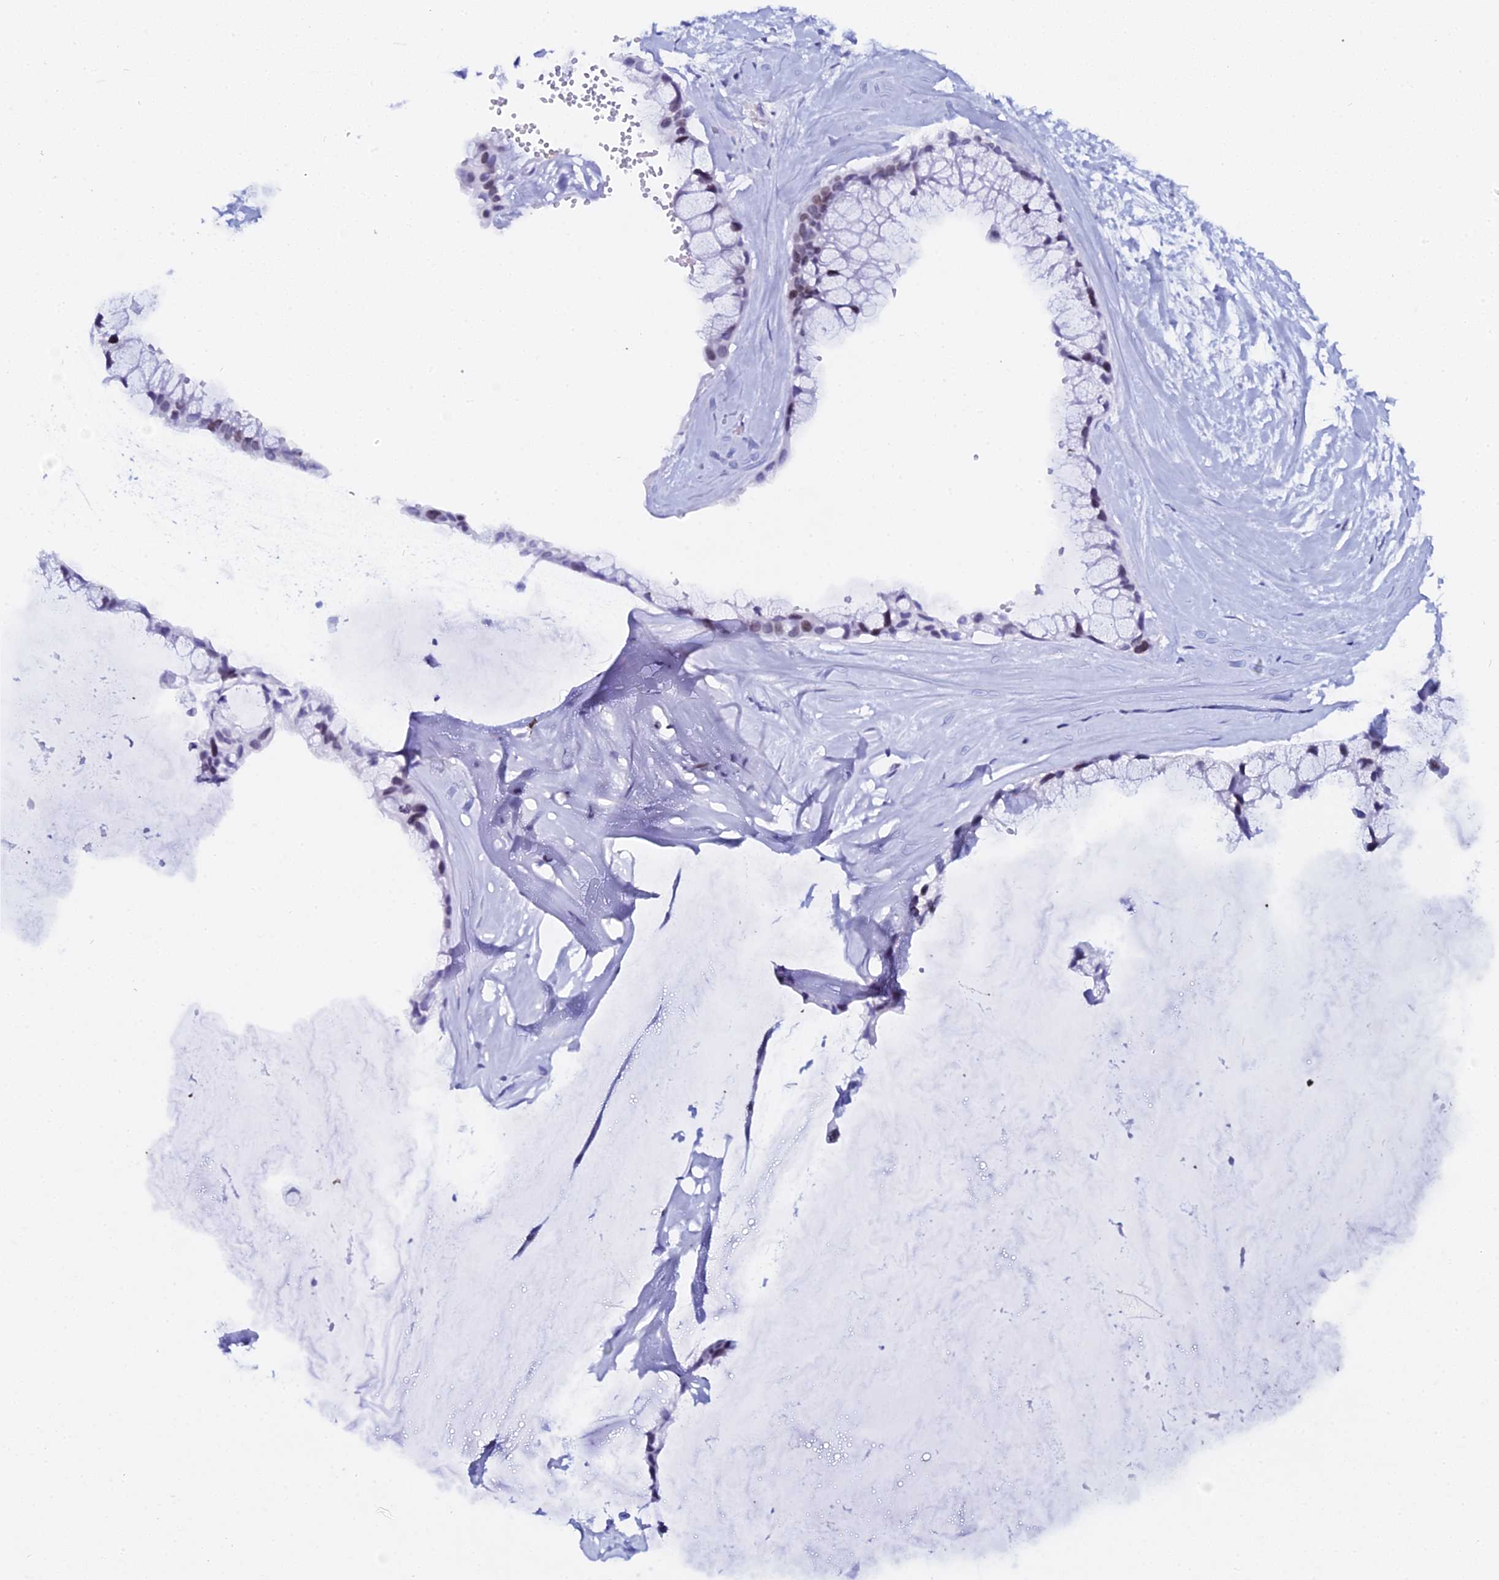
{"staining": {"intensity": "moderate", "quantity": "25%-75%", "location": "nuclear"}, "tissue": "ovarian cancer", "cell_type": "Tumor cells", "image_type": "cancer", "snomed": [{"axis": "morphology", "description": "Cystadenocarcinoma, mucinous, NOS"}, {"axis": "topography", "description": "Ovary"}], "caption": "Protein staining demonstrates moderate nuclear staining in about 25%-75% of tumor cells in ovarian mucinous cystadenocarcinoma. Nuclei are stained in blue.", "gene": "MYNN", "patient": {"sex": "female", "age": 39}}